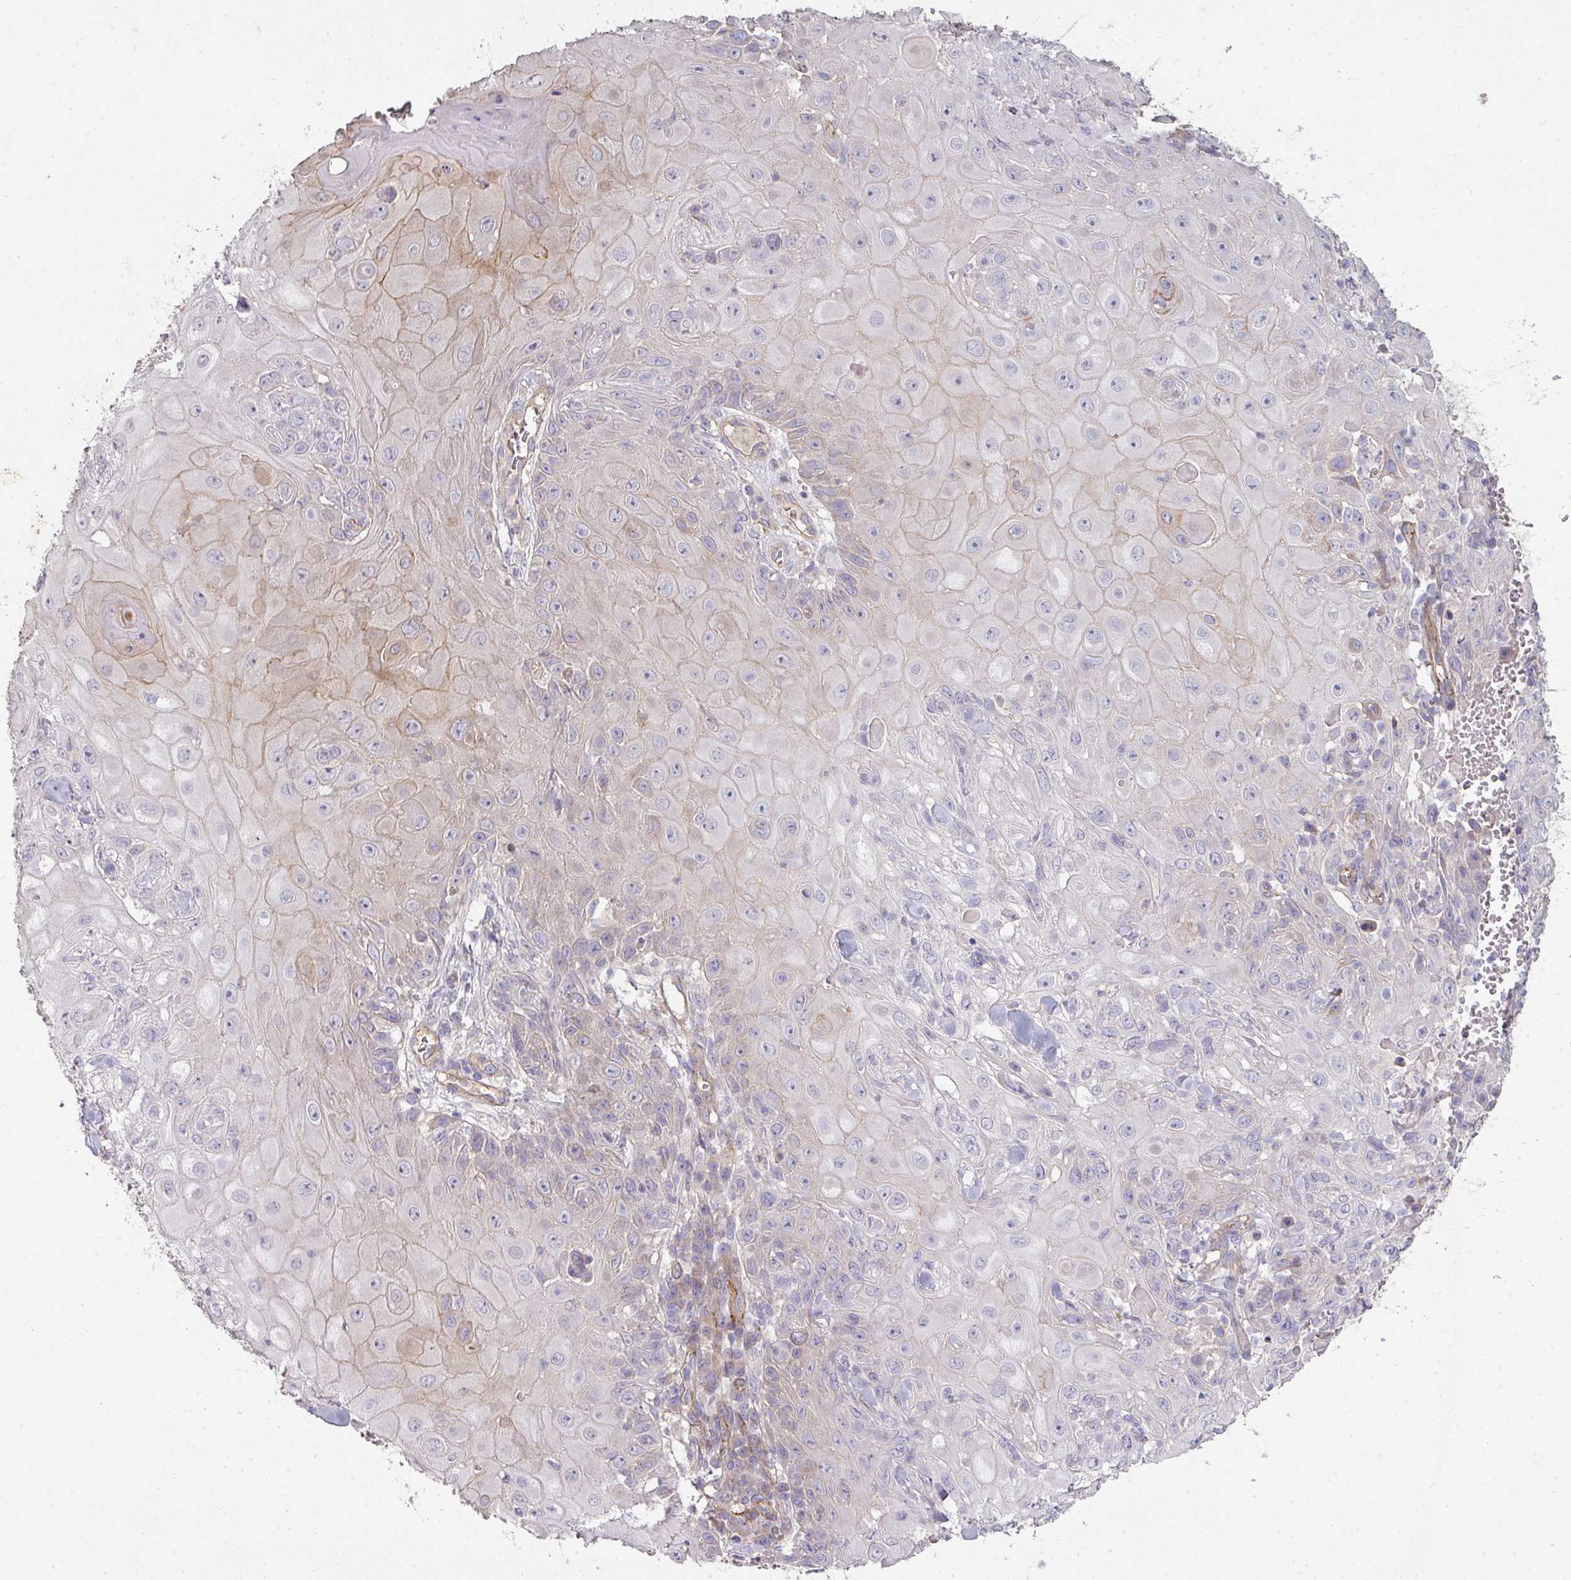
{"staining": {"intensity": "weak", "quantity": "<25%", "location": "cytoplasmic/membranous"}, "tissue": "skin cancer", "cell_type": "Tumor cells", "image_type": "cancer", "snomed": [{"axis": "morphology", "description": "Normal tissue, NOS"}, {"axis": "morphology", "description": "Squamous cell carcinoma, NOS"}, {"axis": "topography", "description": "Skin"}, {"axis": "topography", "description": "Cartilage tissue"}], "caption": "This is an immunohistochemistry image of squamous cell carcinoma (skin). There is no expression in tumor cells.", "gene": "PCDH1", "patient": {"sex": "female", "age": 79}}